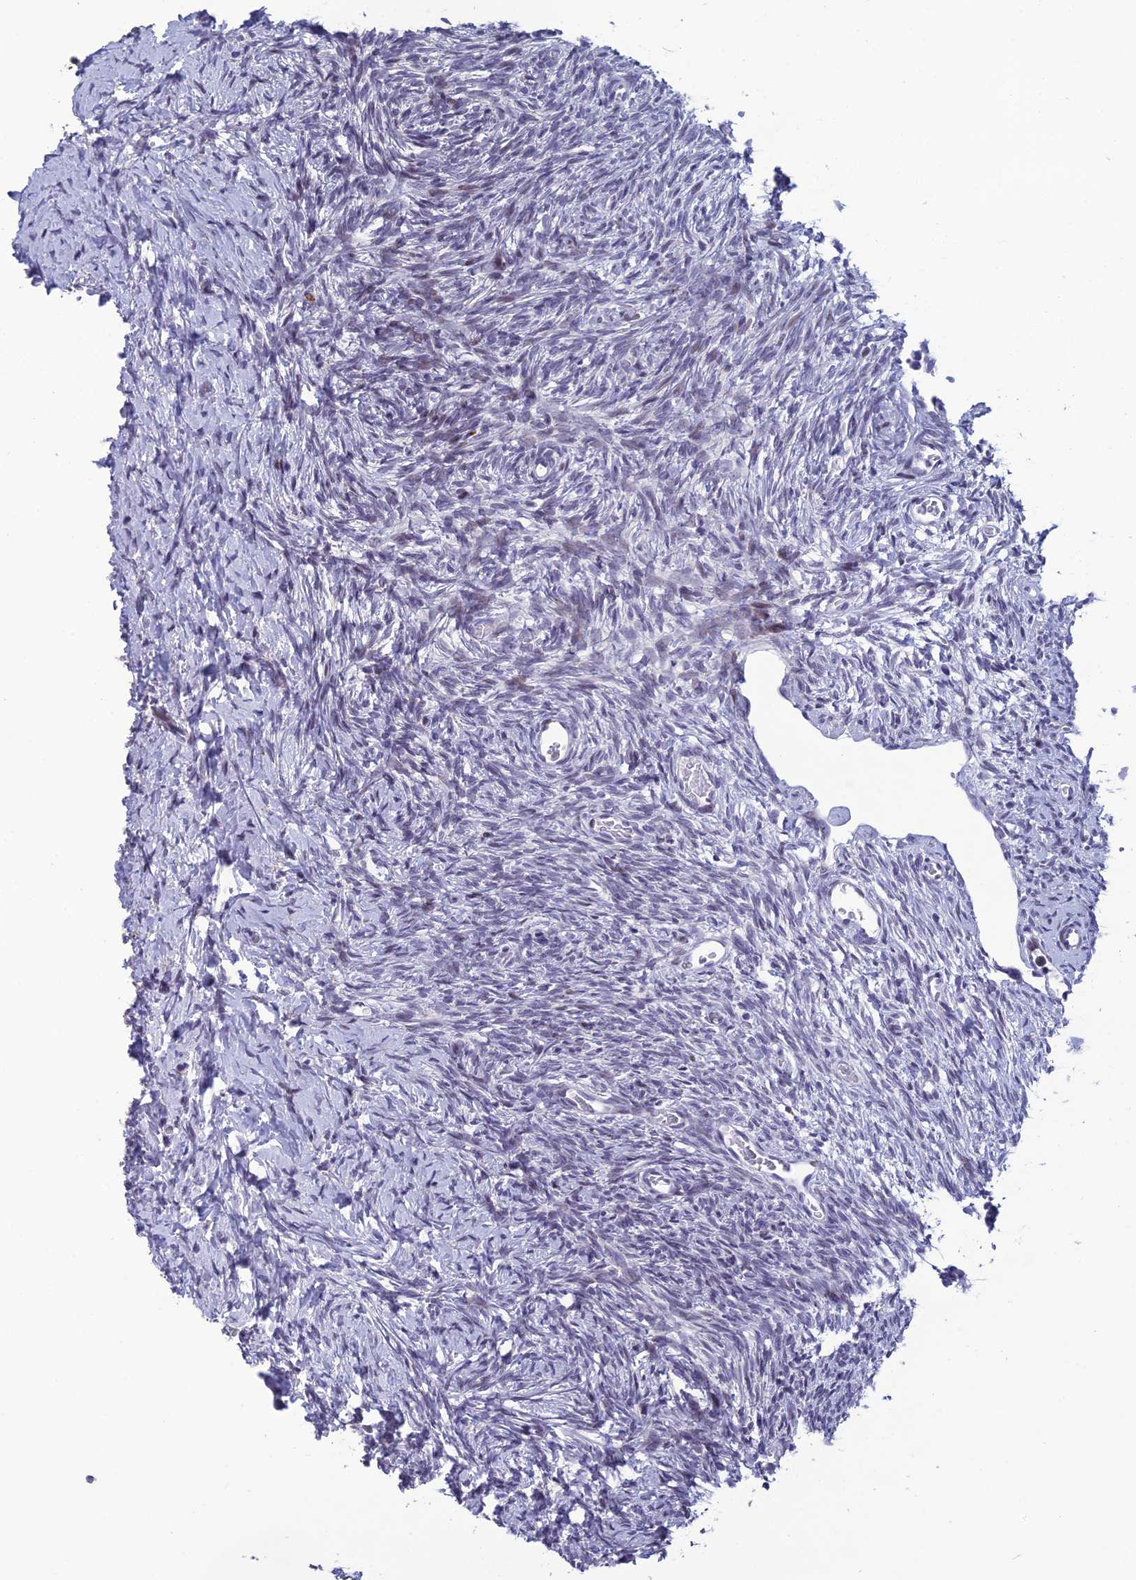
{"staining": {"intensity": "negative", "quantity": "none", "location": "none"}, "tissue": "ovary", "cell_type": "Ovarian stroma cells", "image_type": "normal", "snomed": [{"axis": "morphology", "description": "Normal tissue, NOS"}, {"axis": "topography", "description": "Ovary"}], "caption": "Immunohistochemical staining of benign human ovary exhibits no significant expression in ovarian stroma cells.", "gene": "TMEM134", "patient": {"sex": "female", "age": 39}}